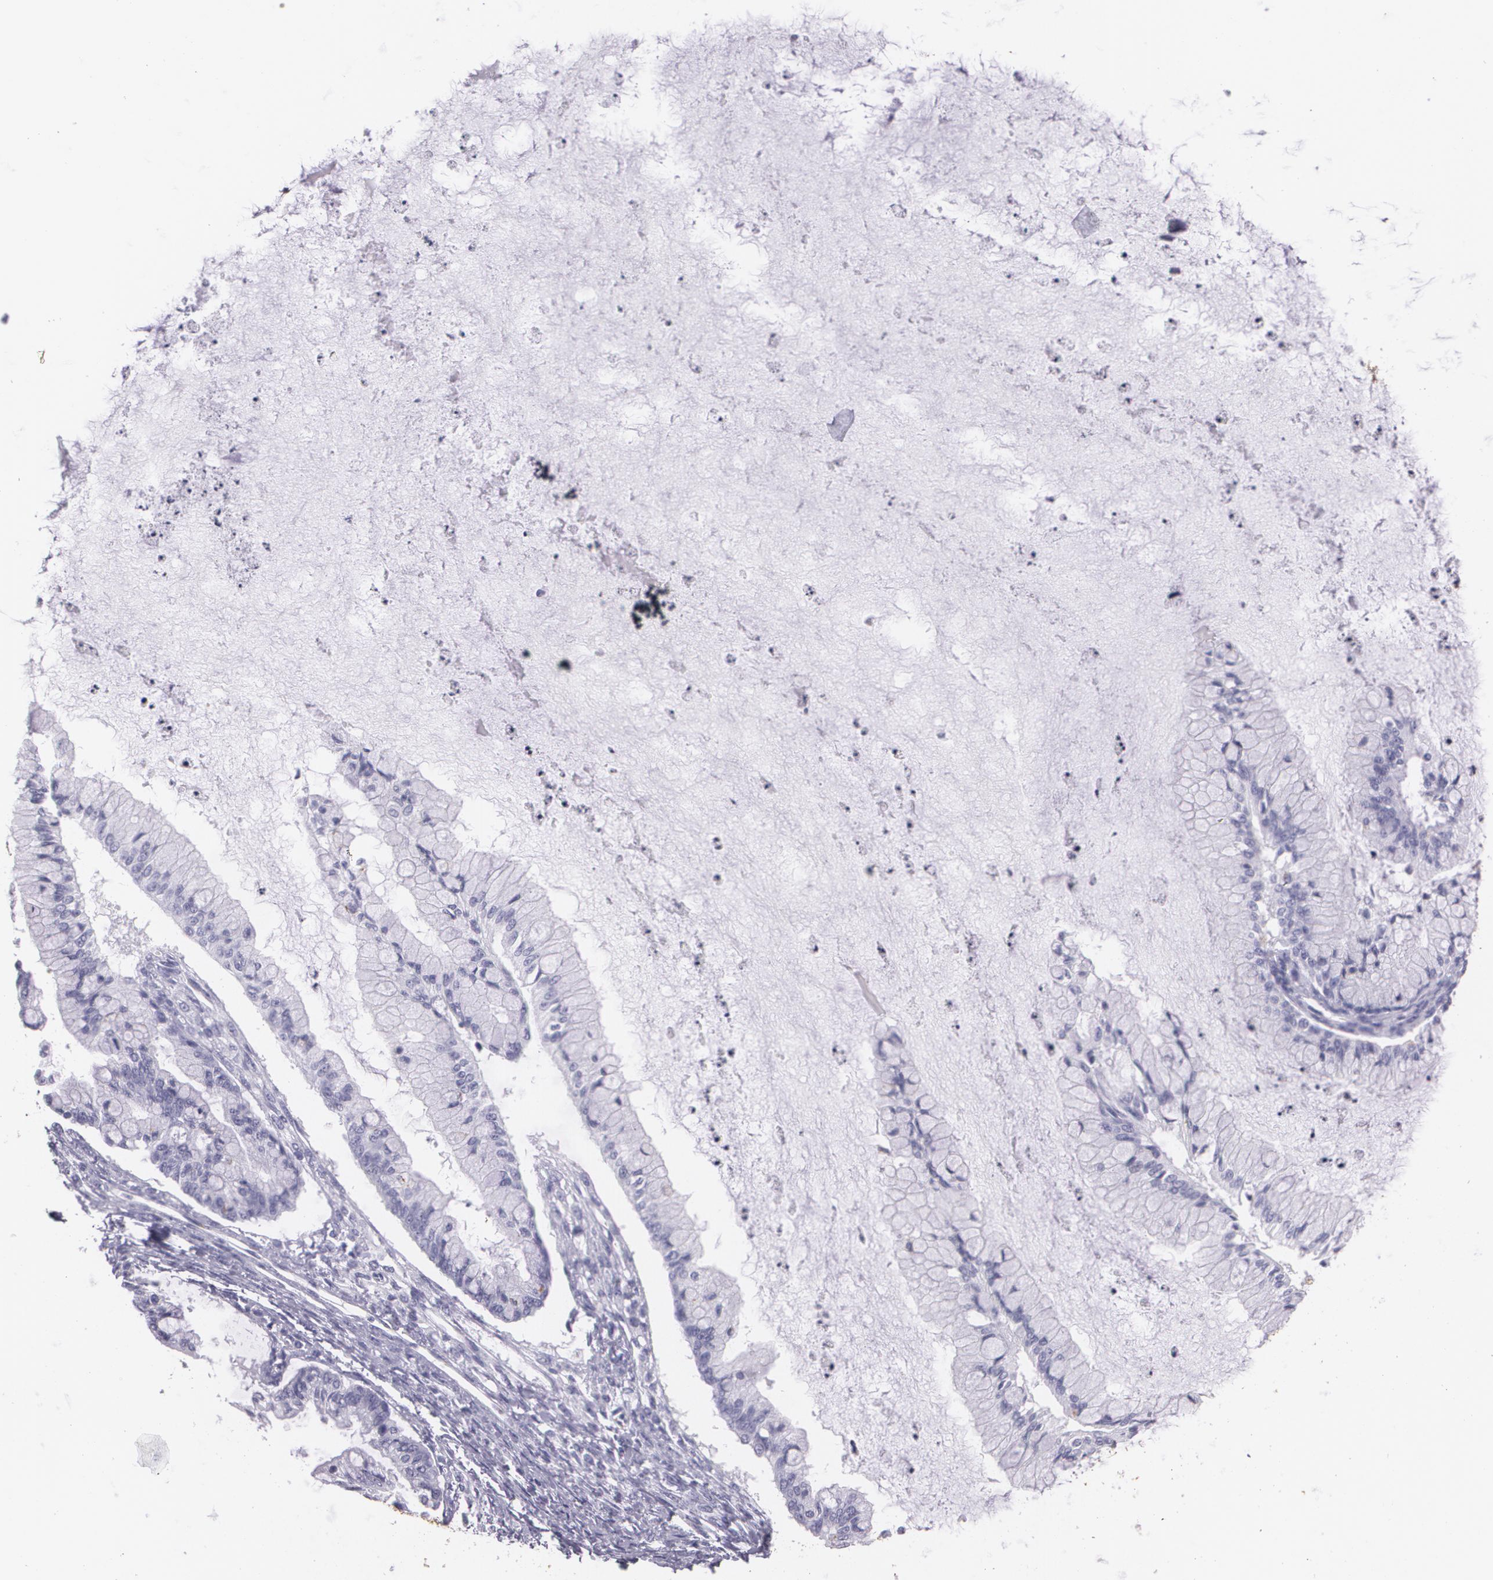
{"staining": {"intensity": "negative", "quantity": "none", "location": "none"}, "tissue": "ovarian cancer", "cell_type": "Tumor cells", "image_type": "cancer", "snomed": [{"axis": "morphology", "description": "Cystadenocarcinoma, mucinous, NOS"}, {"axis": "topography", "description": "Ovary"}], "caption": "IHC of mucinous cystadenocarcinoma (ovarian) displays no positivity in tumor cells.", "gene": "DLG4", "patient": {"sex": "female", "age": 57}}